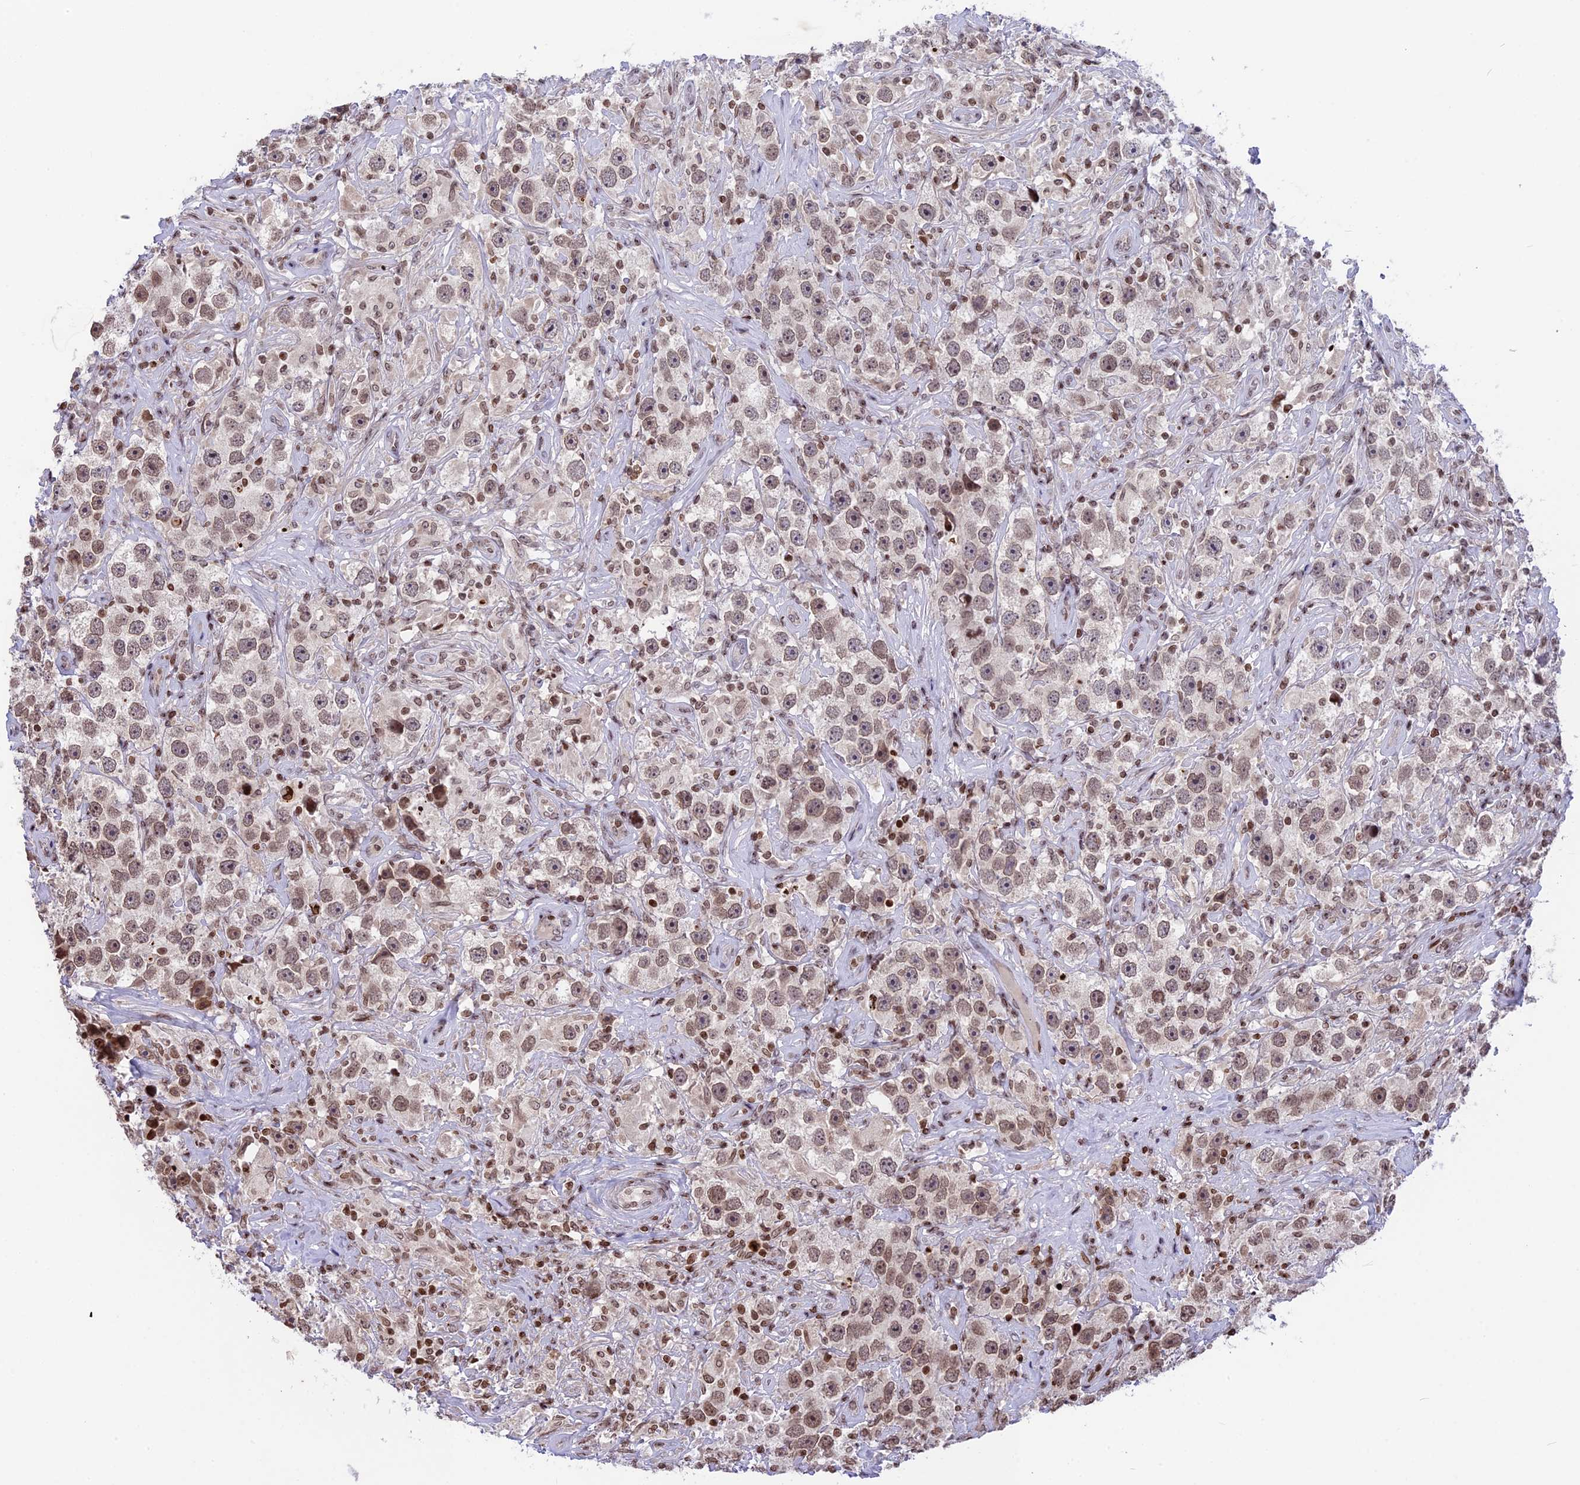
{"staining": {"intensity": "moderate", "quantity": ">75%", "location": "nuclear"}, "tissue": "testis cancer", "cell_type": "Tumor cells", "image_type": "cancer", "snomed": [{"axis": "morphology", "description": "Seminoma, NOS"}, {"axis": "topography", "description": "Testis"}], "caption": "This is a photomicrograph of immunohistochemistry staining of seminoma (testis), which shows moderate expression in the nuclear of tumor cells.", "gene": "TET2", "patient": {"sex": "male", "age": 49}}